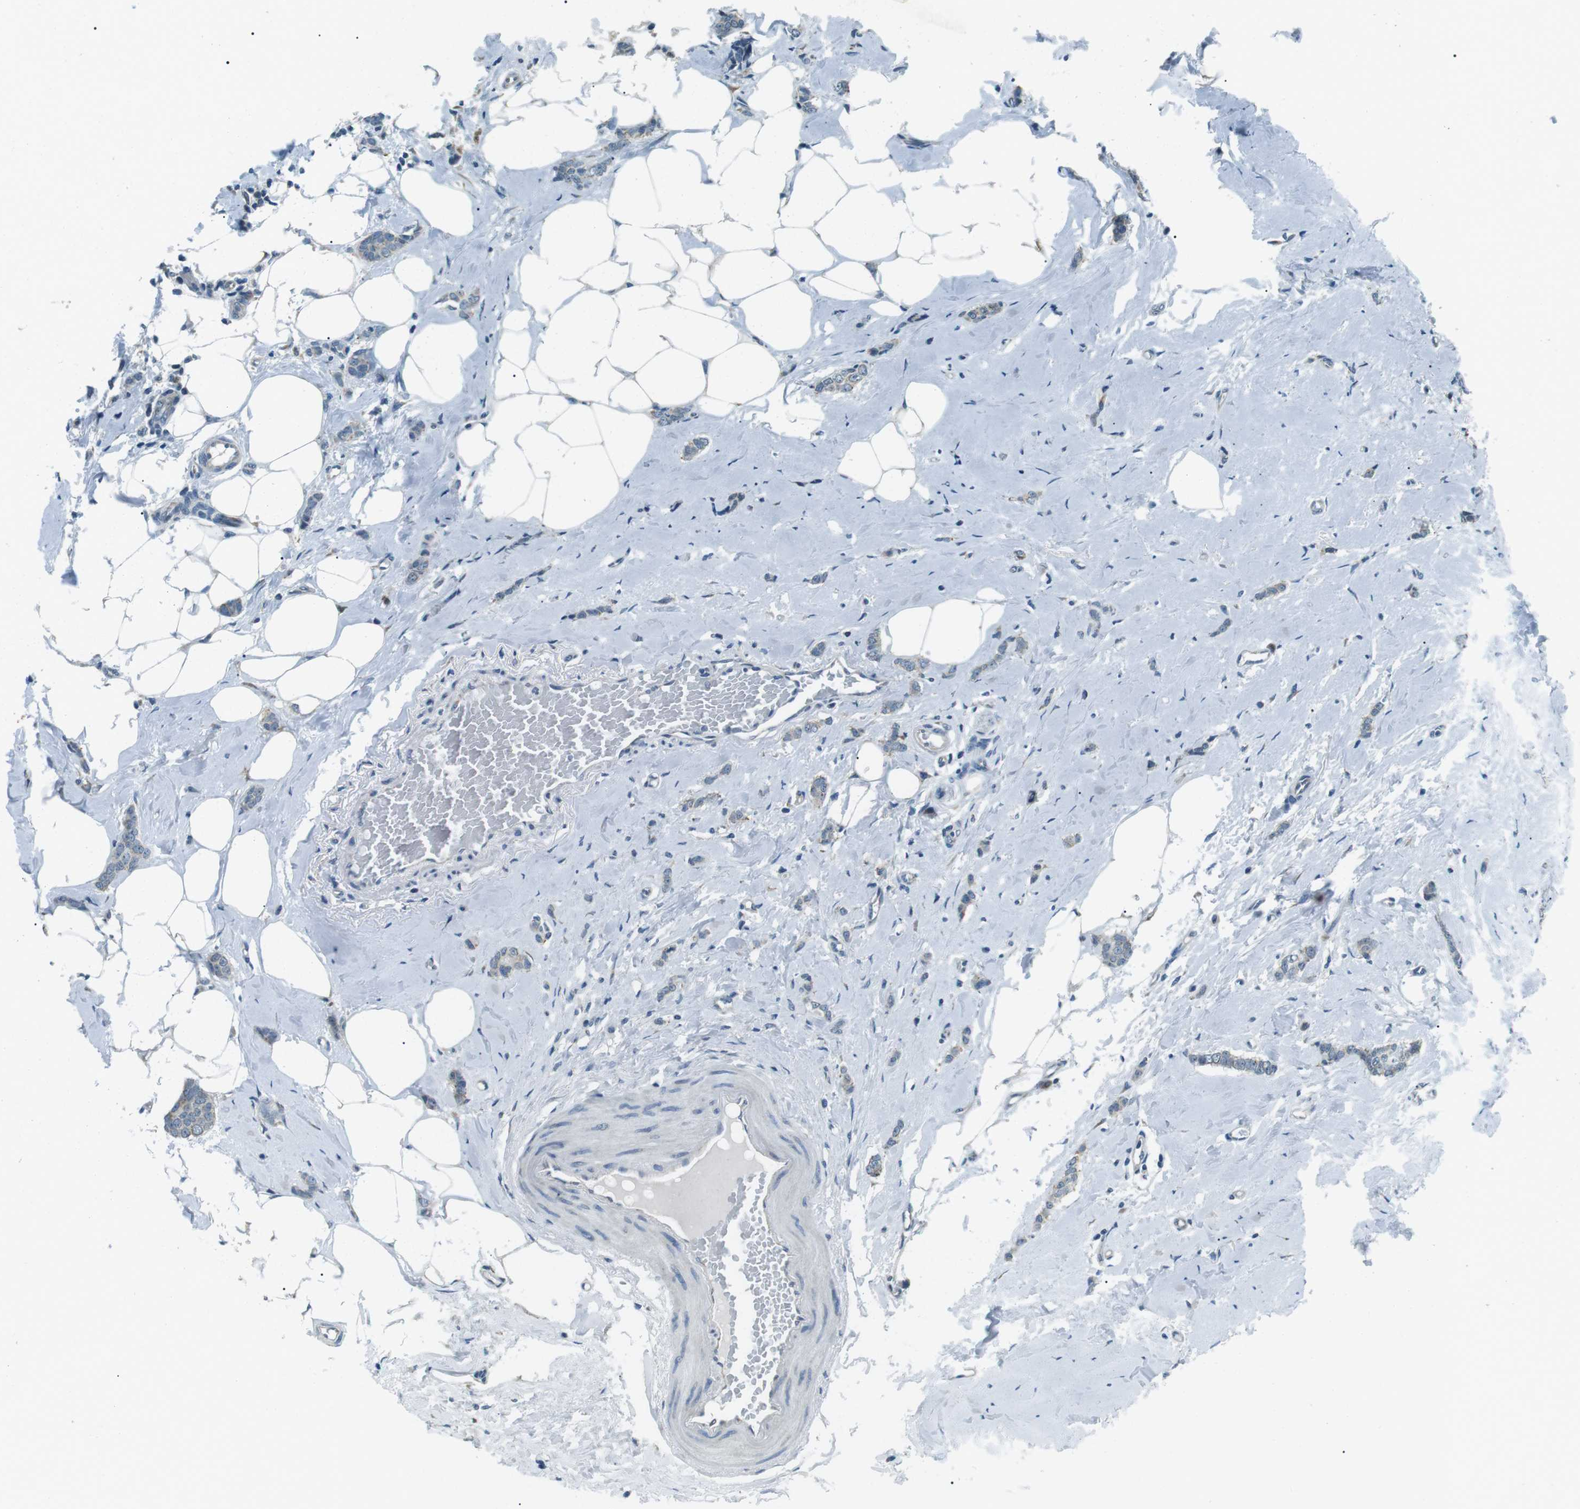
{"staining": {"intensity": "weak", "quantity": "25%-75%", "location": "cytoplasmic/membranous"}, "tissue": "breast cancer", "cell_type": "Tumor cells", "image_type": "cancer", "snomed": [{"axis": "morphology", "description": "Lobular carcinoma"}, {"axis": "topography", "description": "Skin"}, {"axis": "topography", "description": "Breast"}], "caption": "A brown stain labels weak cytoplasmic/membranous positivity of a protein in breast cancer (lobular carcinoma) tumor cells.", "gene": "SERPINB2", "patient": {"sex": "female", "age": 46}}